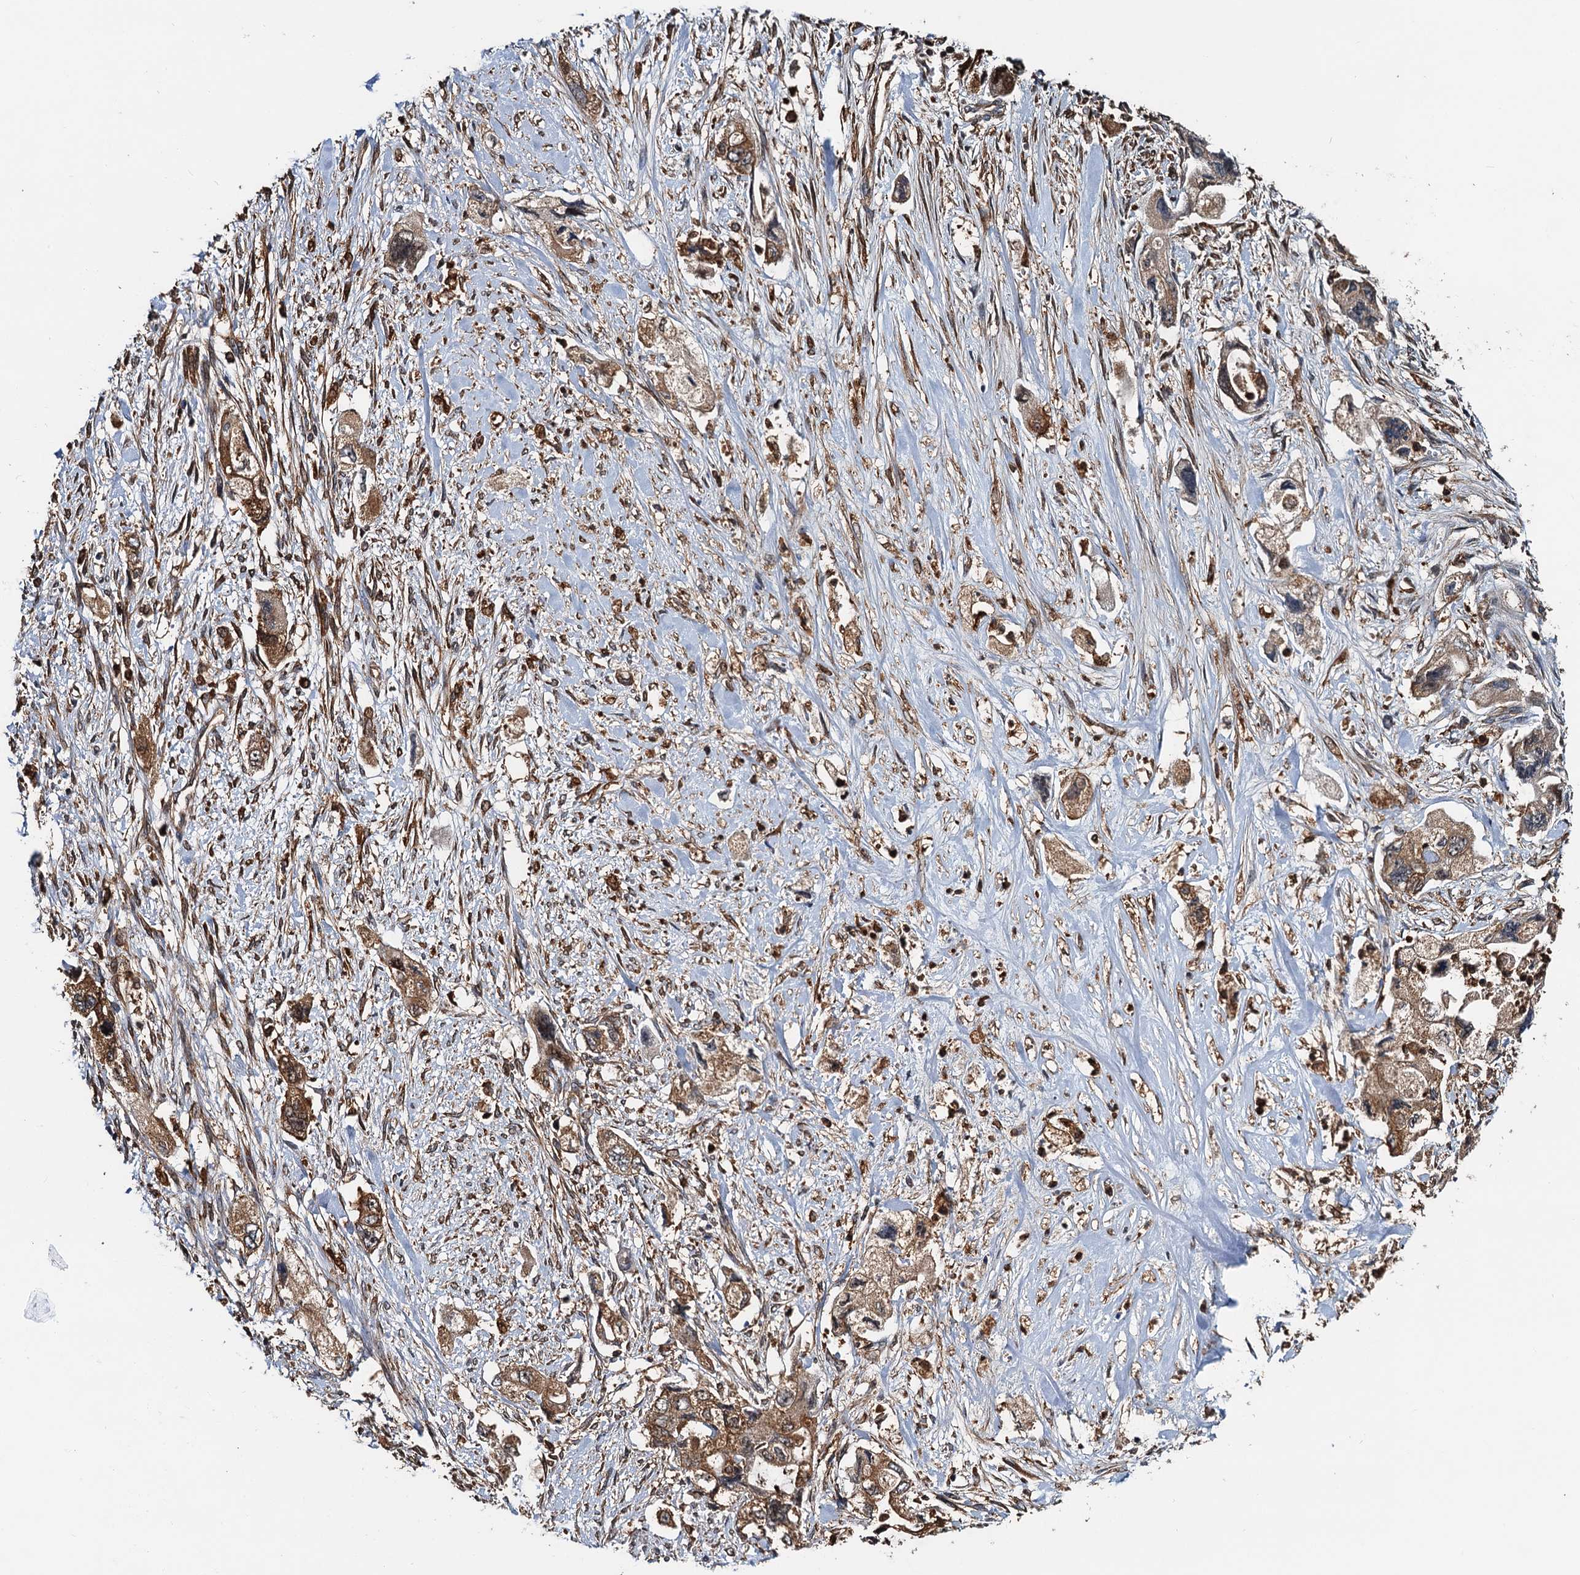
{"staining": {"intensity": "moderate", "quantity": ">75%", "location": "cytoplasmic/membranous"}, "tissue": "pancreatic cancer", "cell_type": "Tumor cells", "image_type": "cancer", "snomed": [{"axis": "morphology", "description": "Adenocarcinoma, NOS"}, {"axis": "topography", "description": "Pancreas"}], "caption": "High-magnification brightfield microscopy of pancreatic cancer (adenocarcinoma) stained with DAB (brown) and counterstained with hematoxylin (blue). tumor cells exhibit moderate cytoplasmic/membranous positivity is appreciated in approximately>75% of cells.", "gene": "USP6NL", "patient": {"sex": "female", "age": 73}}